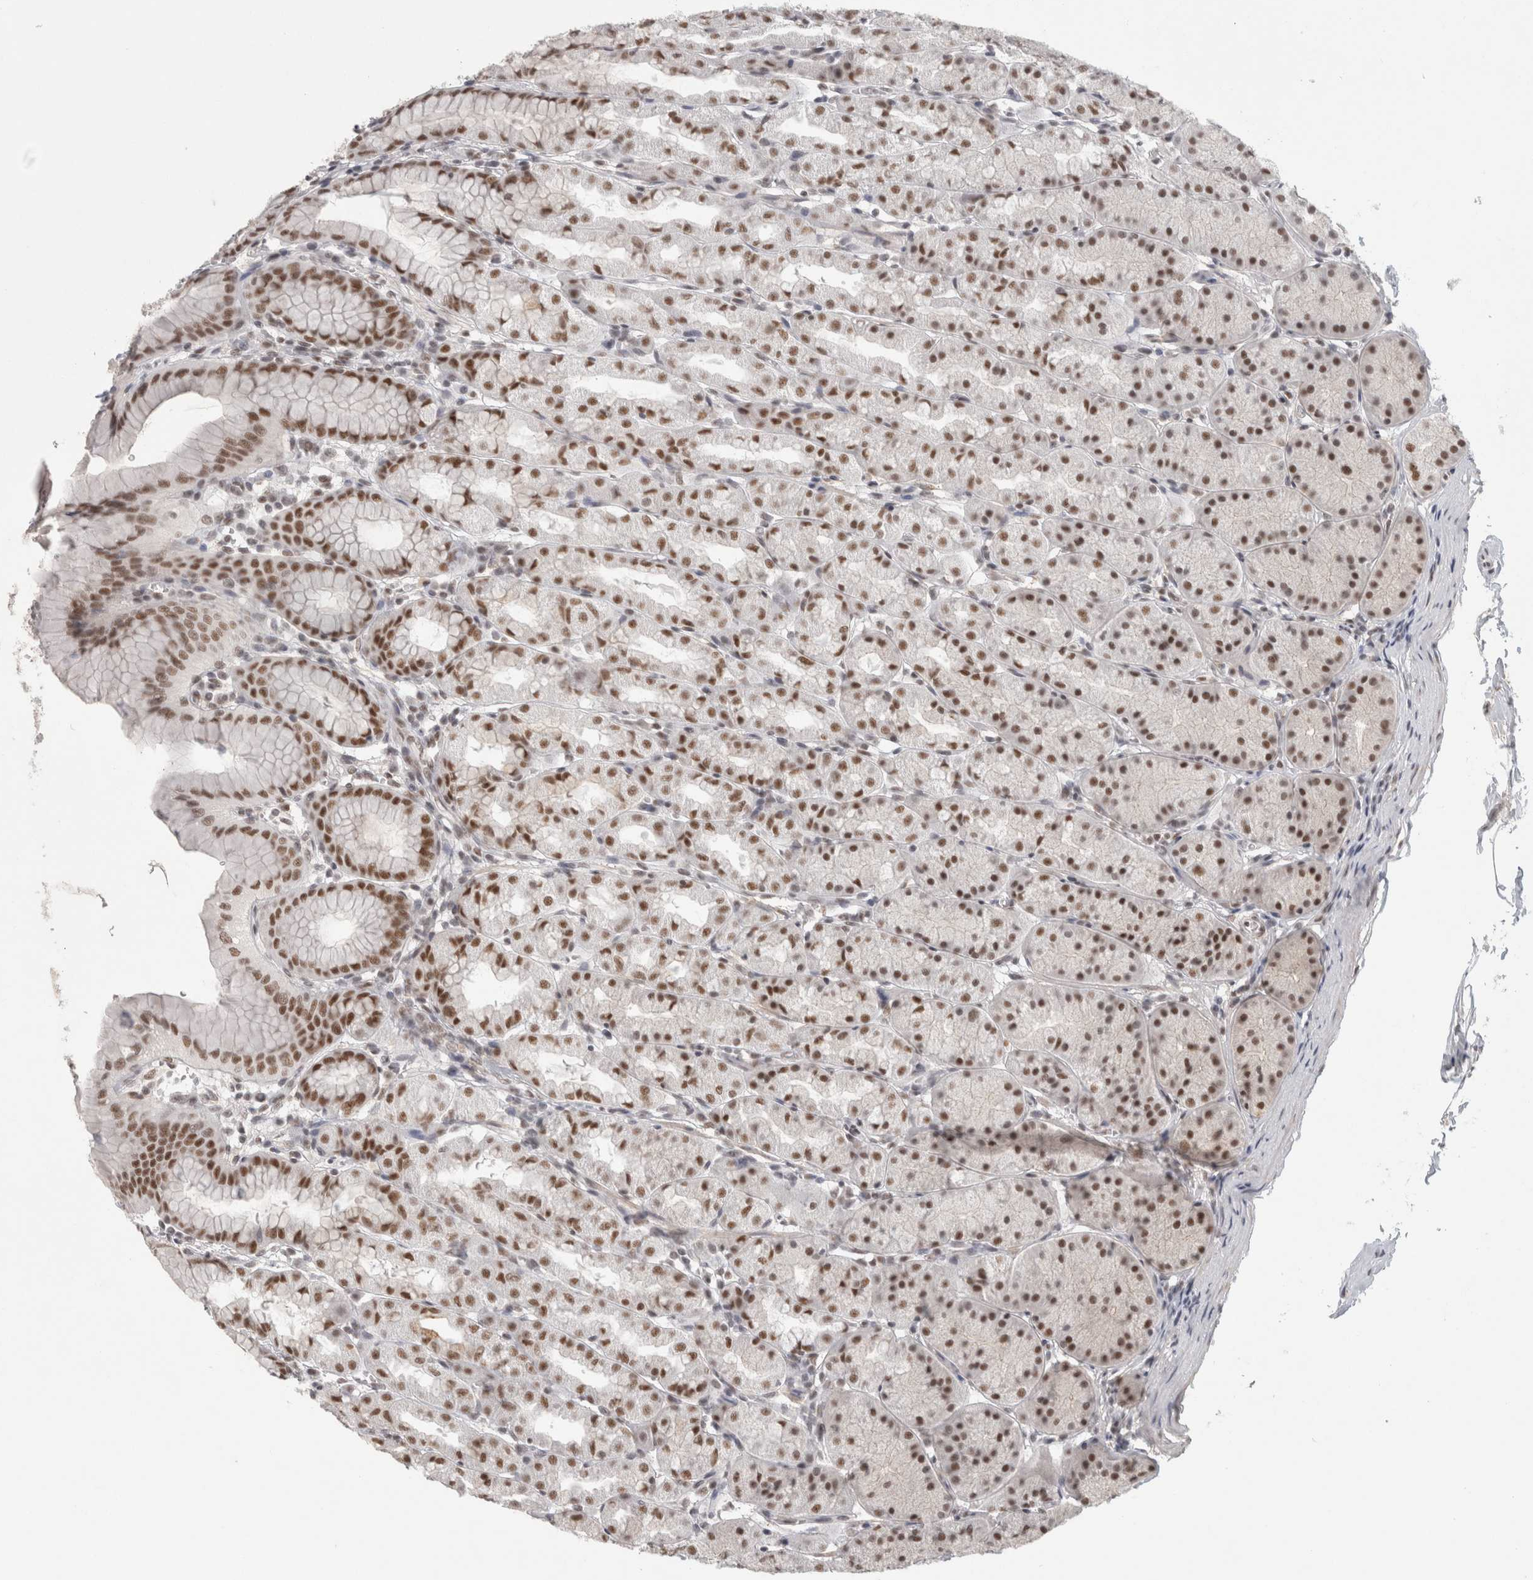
{"staining": {"intensity": "strong", "quantity": ">75%", "location": "nuclear"}, "tissue": "stomach", "cell_type": "Glandular cells", "image_type": "normal", "snomed": [{"axis": "morphology", "description": "Normal tissue, NOS"}, {"axis": "topography", "description": "Stomach"}], "caption": "Stomach stained with DAB IHC reveals high levels of strong nuclear expression in approximately >75% of glandular cells. (DAB (3,3'-diaminobenzidine) = brown stain, brightfield microscopy at high magnification).", "gene": "ZNF830", "patient": {"sex": "male", "age": 42}}